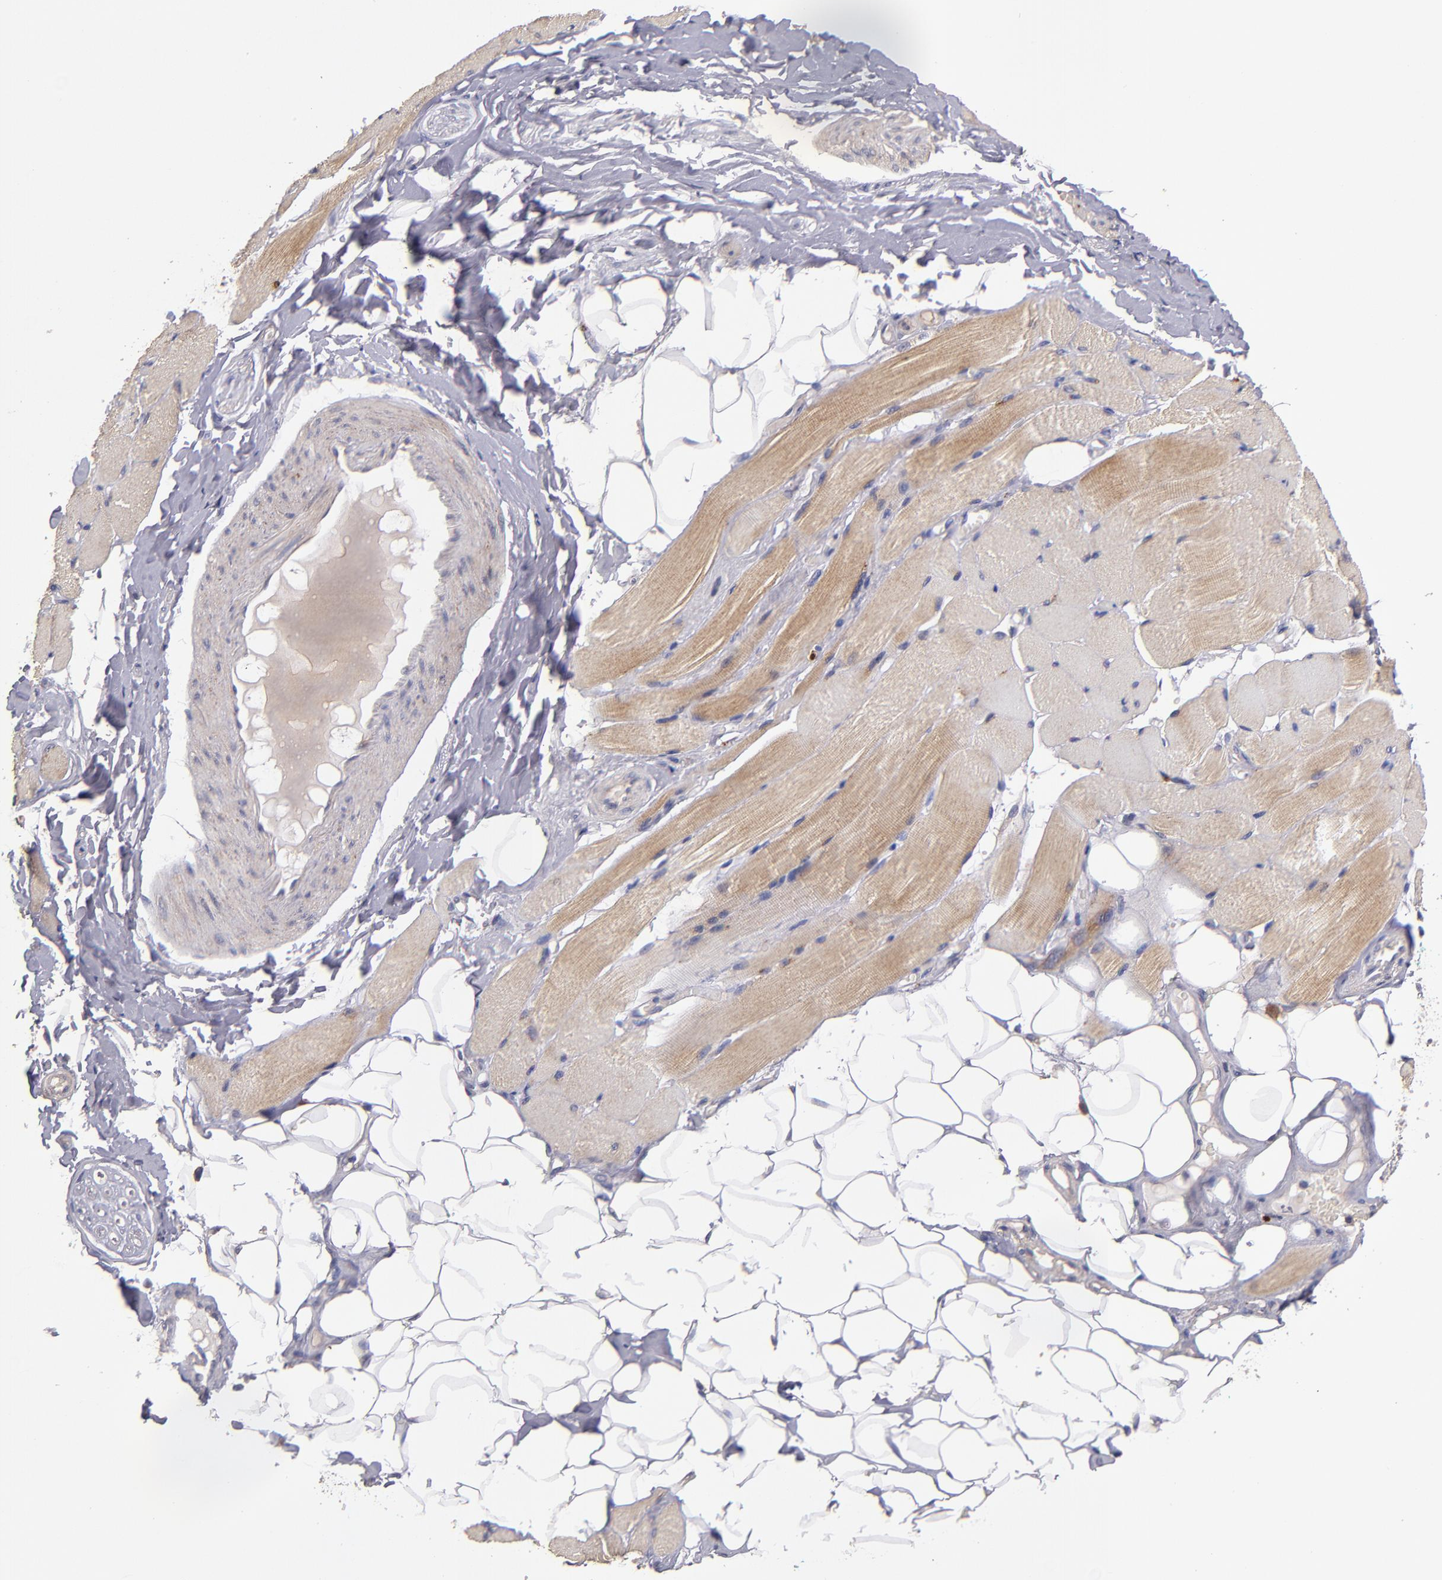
{"staining": {"intensity": "moderate", "quantity": ">75%", "location": "cytoplasmic/membranous"}, "tissue": "skeletal muscle", "cell_type": "Myocytes", "image_type": "normal", "snomed": [{"axis": "morphology", "description": "Normal tissue, NOS"}, {"axis": "topography", "description": "Skeletal muscle"}, {"axis": "topography", "description": "Peripheral nerve tissue"}], "caption": "A medium amount of moderate cytoplasmic/membranous staining is present in approximately >75% of myocytes in benign skeletal muscle.", "gene": "MAGEE1", "patient": {"sex": "female", "age": 84}}